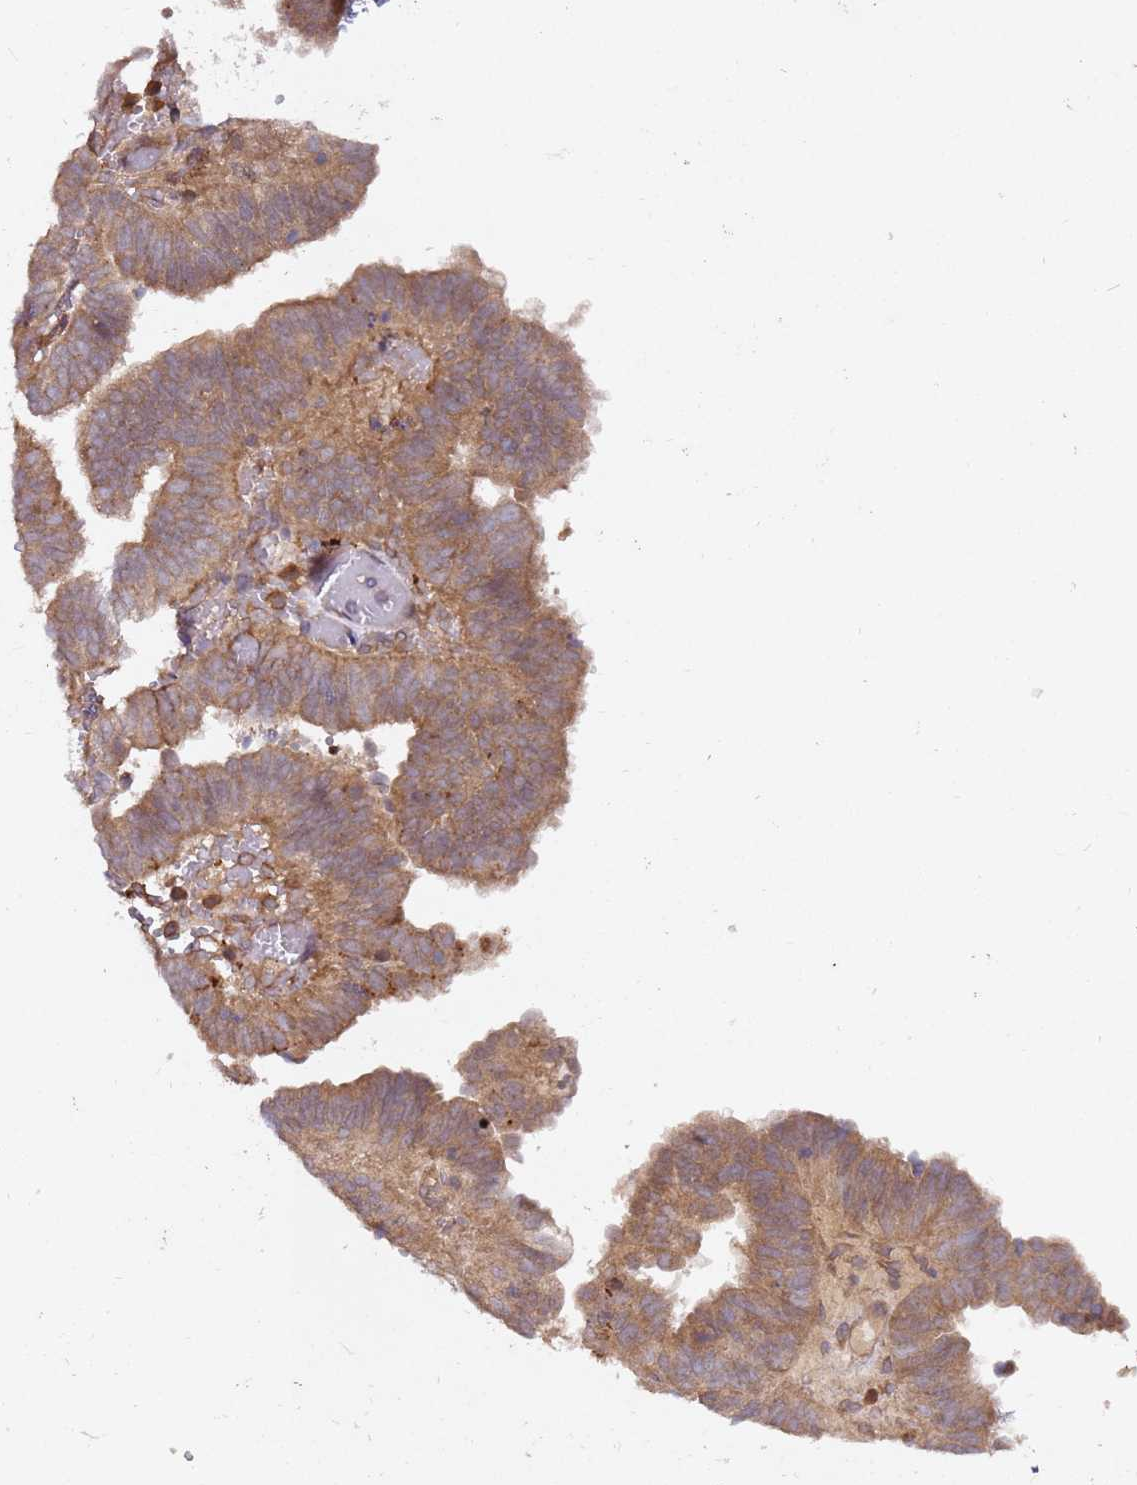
{"staining": {"intensity": "moderate", "quantity": ">75%", "location": "cytoplasmic/membranous"}, "tissue": "endometrial cancer", "cell_type": "Tumor cells", "image_type": "cancer", "snomed": [{"axis": "morphology", "description": "Adenocarcinoma, NOS"}, {"axis": "topography", "description": "Uterus"}], "caption": "Immunohistochemistry (IHC) histopathology image of human endometrial cancer stained for a protein (brown), which demonstrates medium levels of moderate cytoplasmic/membranous positivity in about >75% of tumor cells.", "gene": "ALG11", "patient": {"sex": "female", "age": 77}}